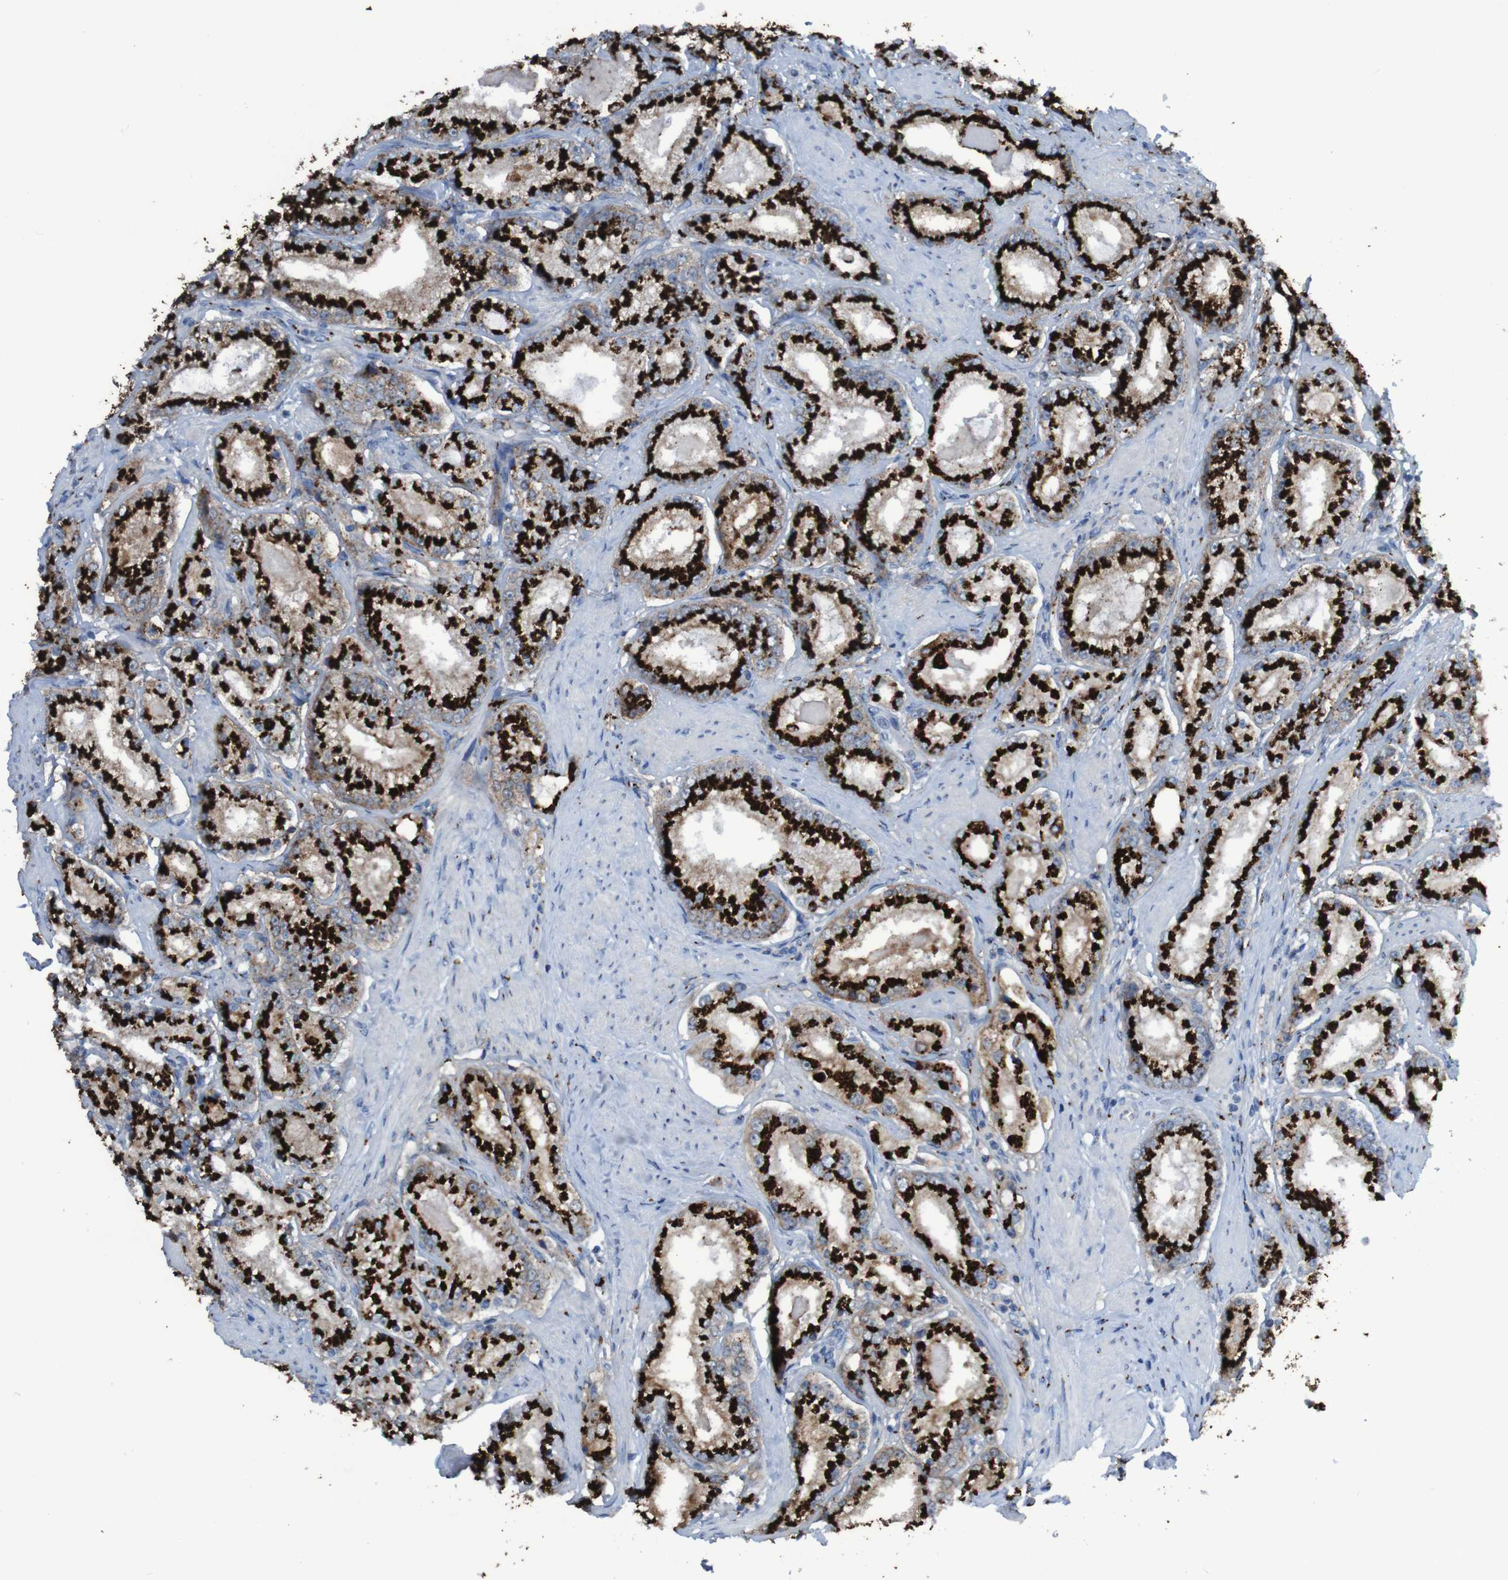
{"staining": {"intensity": "strong", "quantity": ">75%", "location": "cytoplasmic/membranous"}, "tissue": "prostate cancer", "cell_type": "Tumor cells", "image_type": "cancer", "snomed": [{"axis": "morphology", "description": "Adenocarcinoma, Low grade"}, {"axis": "topography", "description": "Prostate"}], "caption": "Protein expression analysis of prostate cancer (low-grade adenocarcinoma) demonstrates strong cytoplasmic/membranous expression in approximately >75% of tumor cells.", "gene": "GOLM1", "patient": {"sex": "male", "age": 63}}